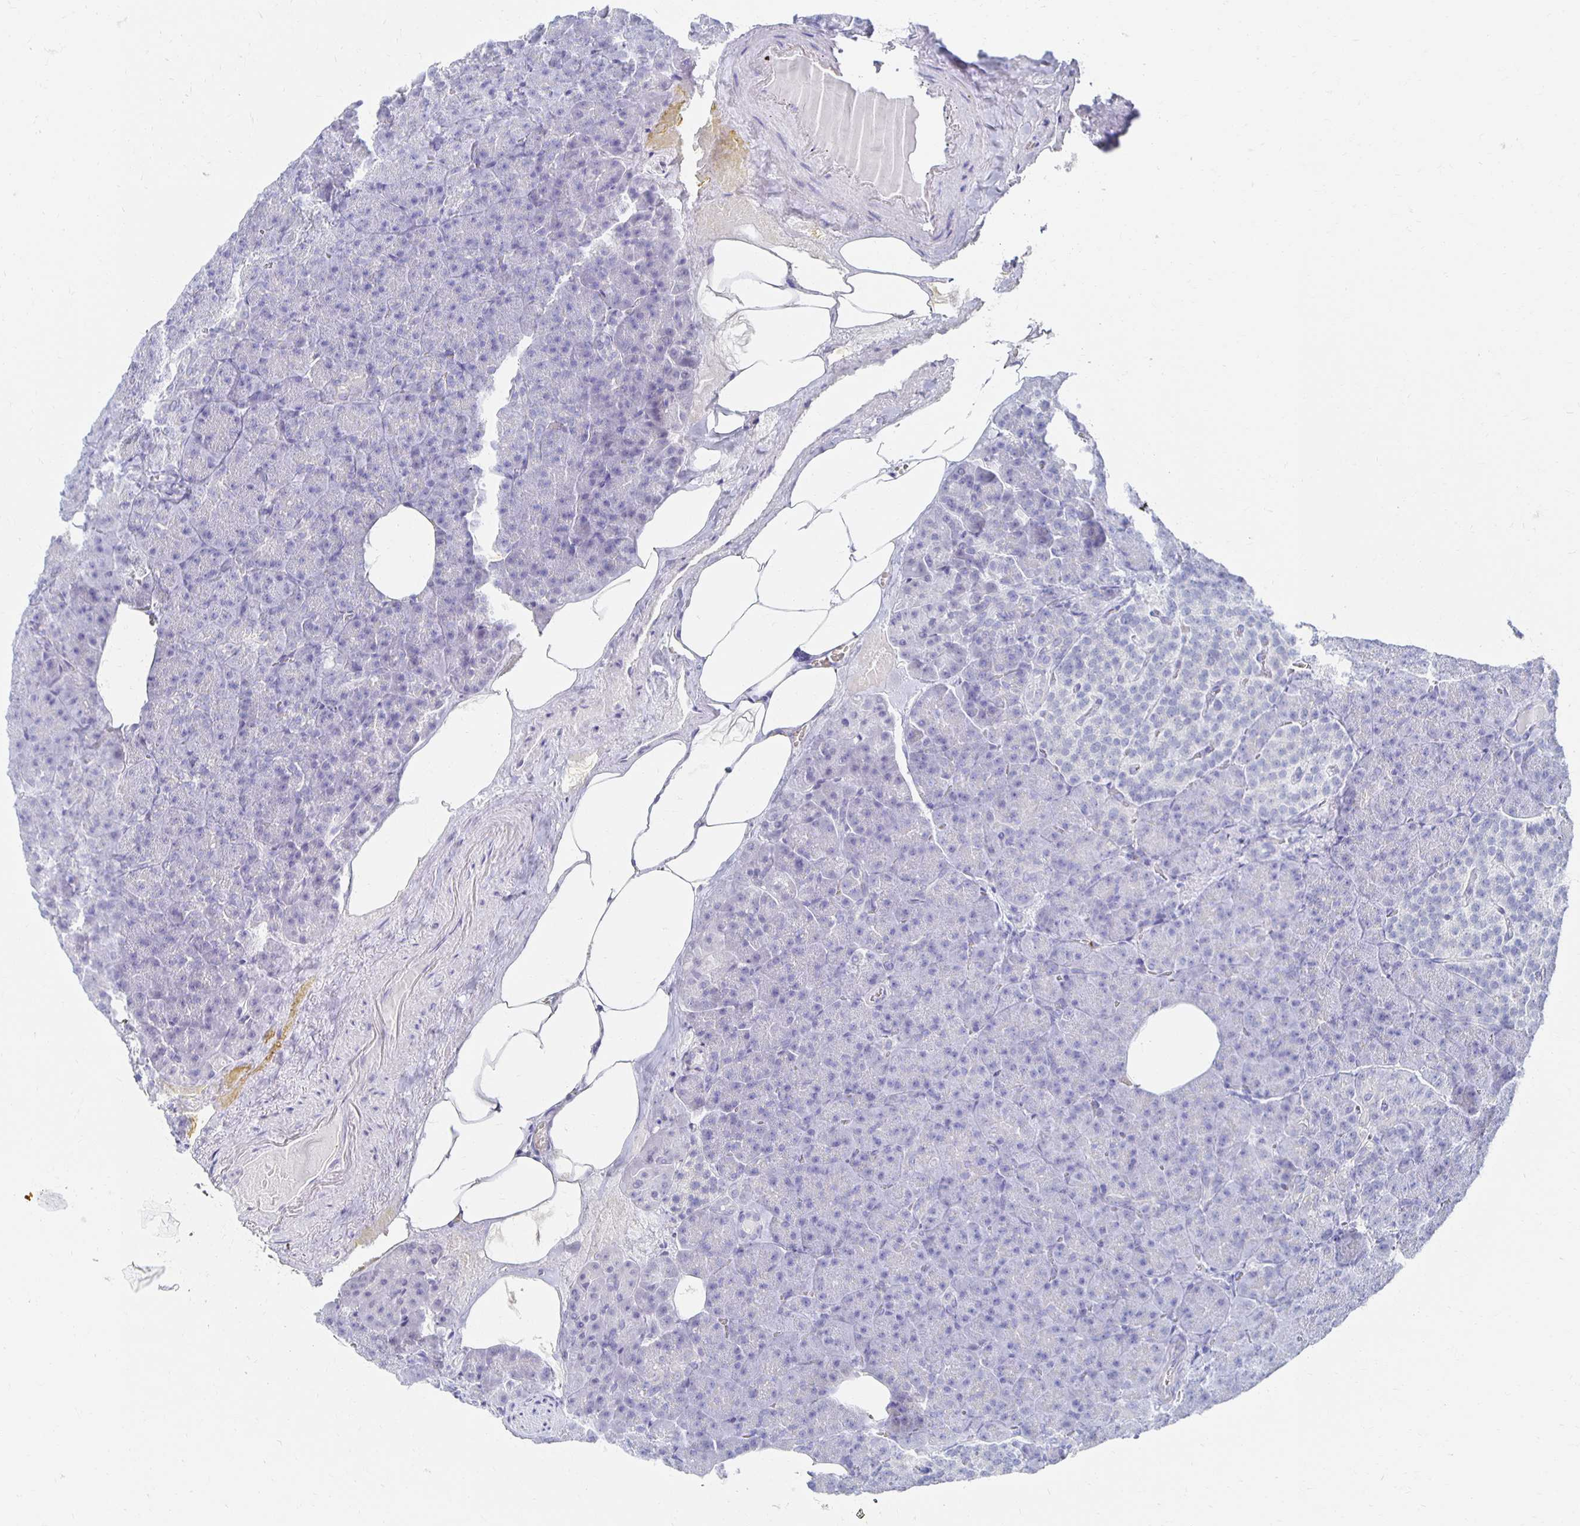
{"staining": {"intensity": "negative", "quantity": "none", "location": "none"}, "tissue": "pancreas", "cell_type": "Exocrine glandular cells", "image_type": "normal", "snomed": [{"axis": "morphology", "description": "Normal tissue, NOS"}, {"axis": "topography", "description": "Pancreas"}], "caption": "This is a photomicrograph of IHC staining of normal pancreas, which shows no positivity in exocrine glandular cells. (Brightfield microscopy of DAB IHC at high magnification).", "gene": "PRDM7", "patient": {"sex": "female", "age": 74}}